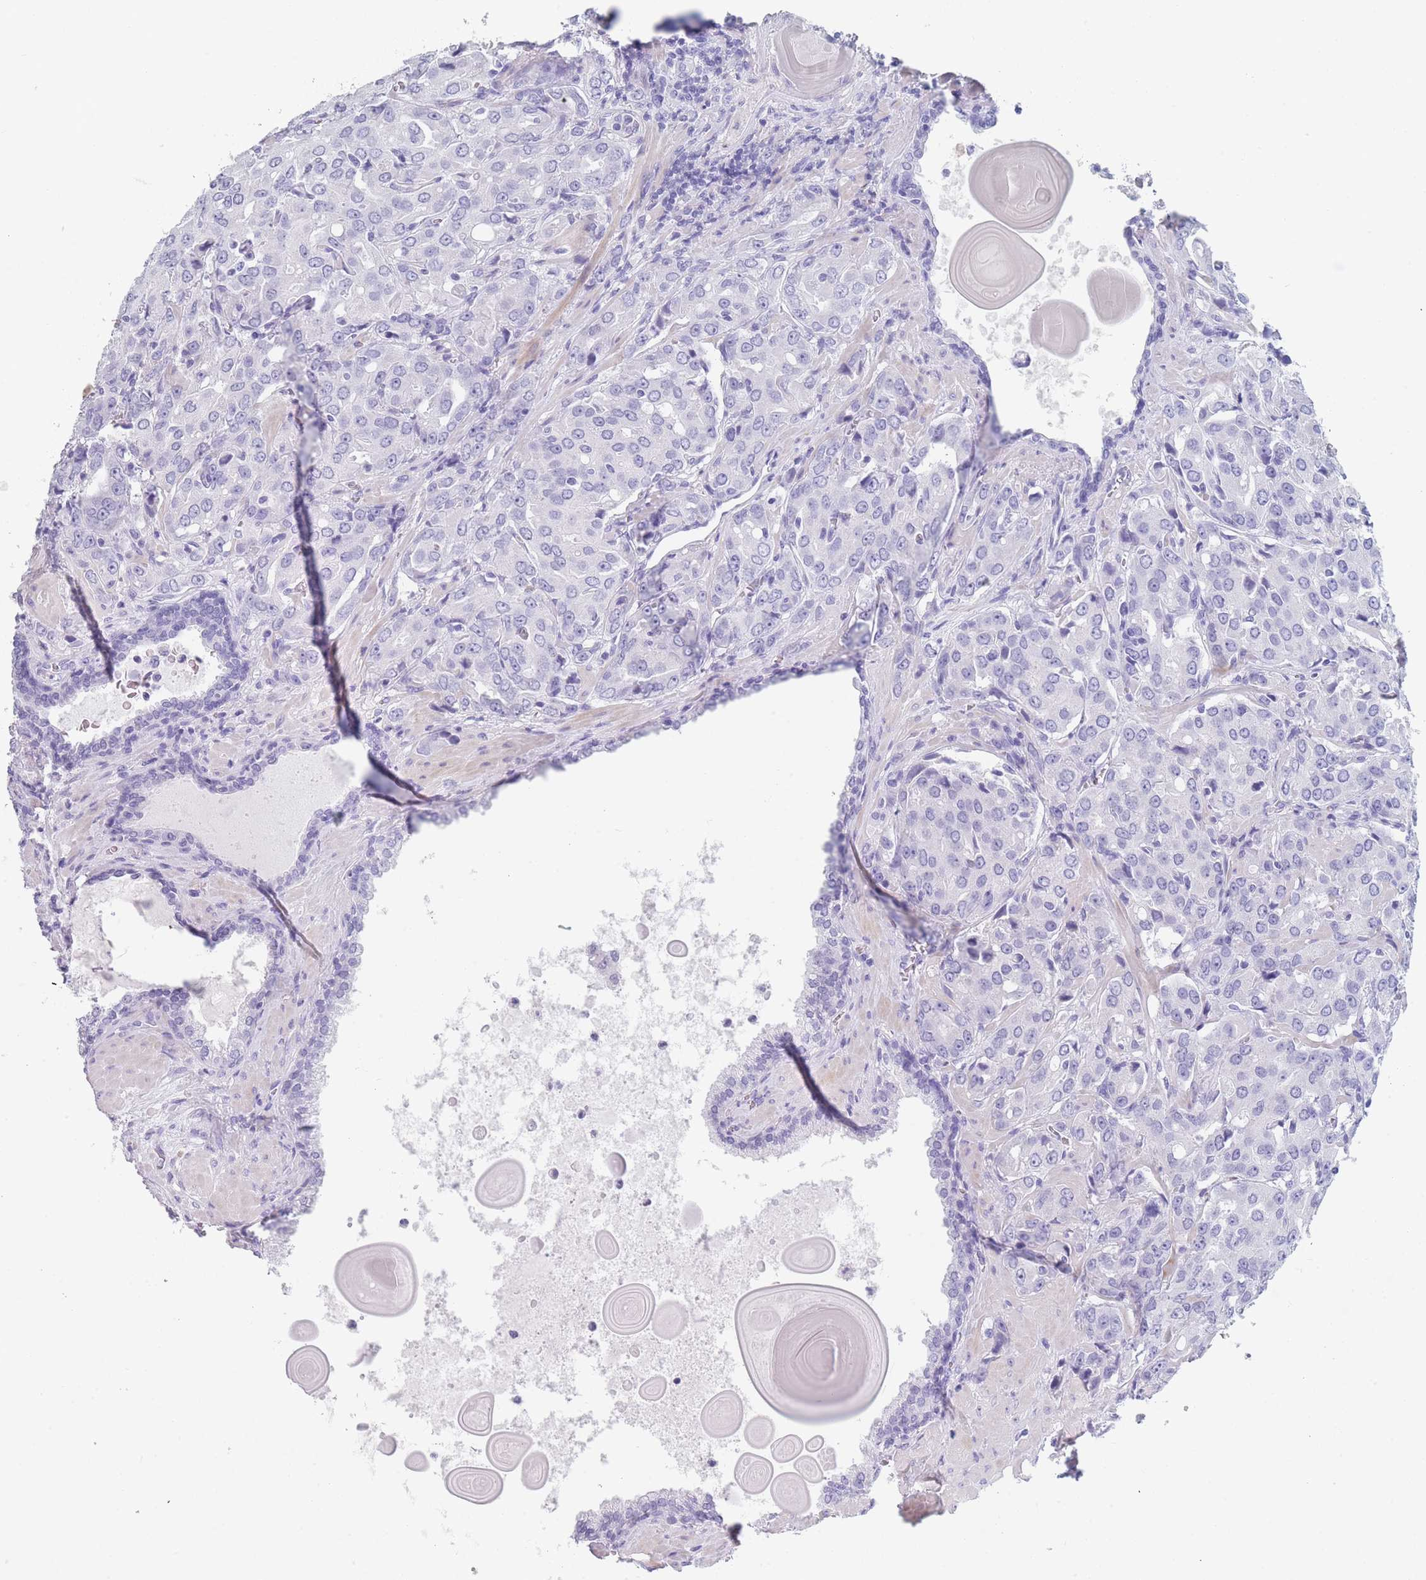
{"staining": {"intensity": "negative", "quantity": "none", "location": "none"}, "tissue": "prostate cancer", "cell_type": "Tumor cells", "image_type": "cancer", "snomed": [{"axis": "morphology", "description": "Adenocarcinoma, High grade"}, {"axis": "topography", "description": "Prostate"}], "caption": "Tumor cells are negative for protein expression in human prostate cancer.", "gene": "OR5D16", "patient": {"sex": "male", "age": 68}}